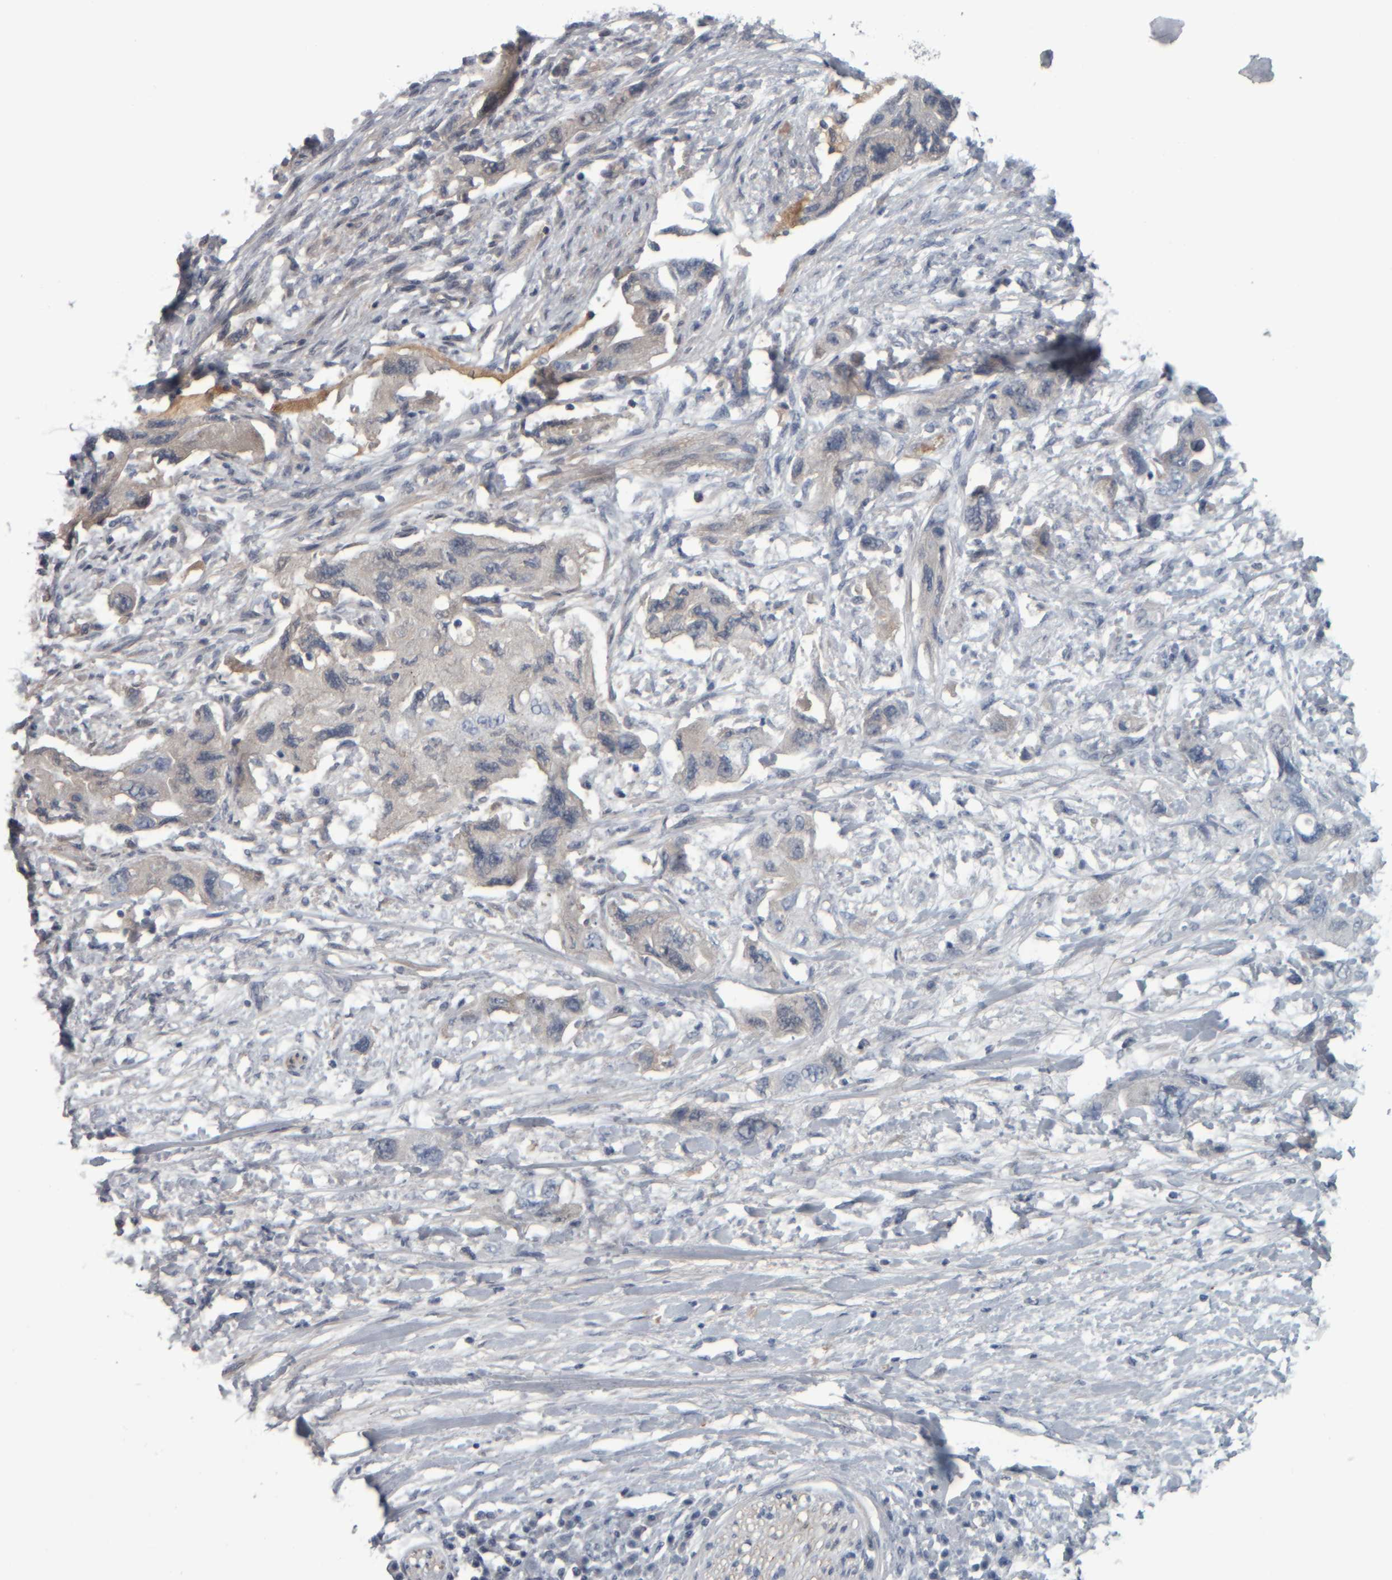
{"staining": {"intensity": "negative", "quantity": "none", "location": "none"}, "tissue": "pancreatic cancer", "cell_type": "Tumor cells", "image_type": "cancer", "snomed": [{"axis": "morphology", "description": "Adenocarcinoma, NOS"}, {"axis": "topography", "description": "Pancreas"}], "caption": "This is a micrograph of IHC staining of pancreatic adenocarcinoma, which shows no staining in tumor cells.", "gene": "CAVIN4", "patient": {"sex": "female", "age": 73}}